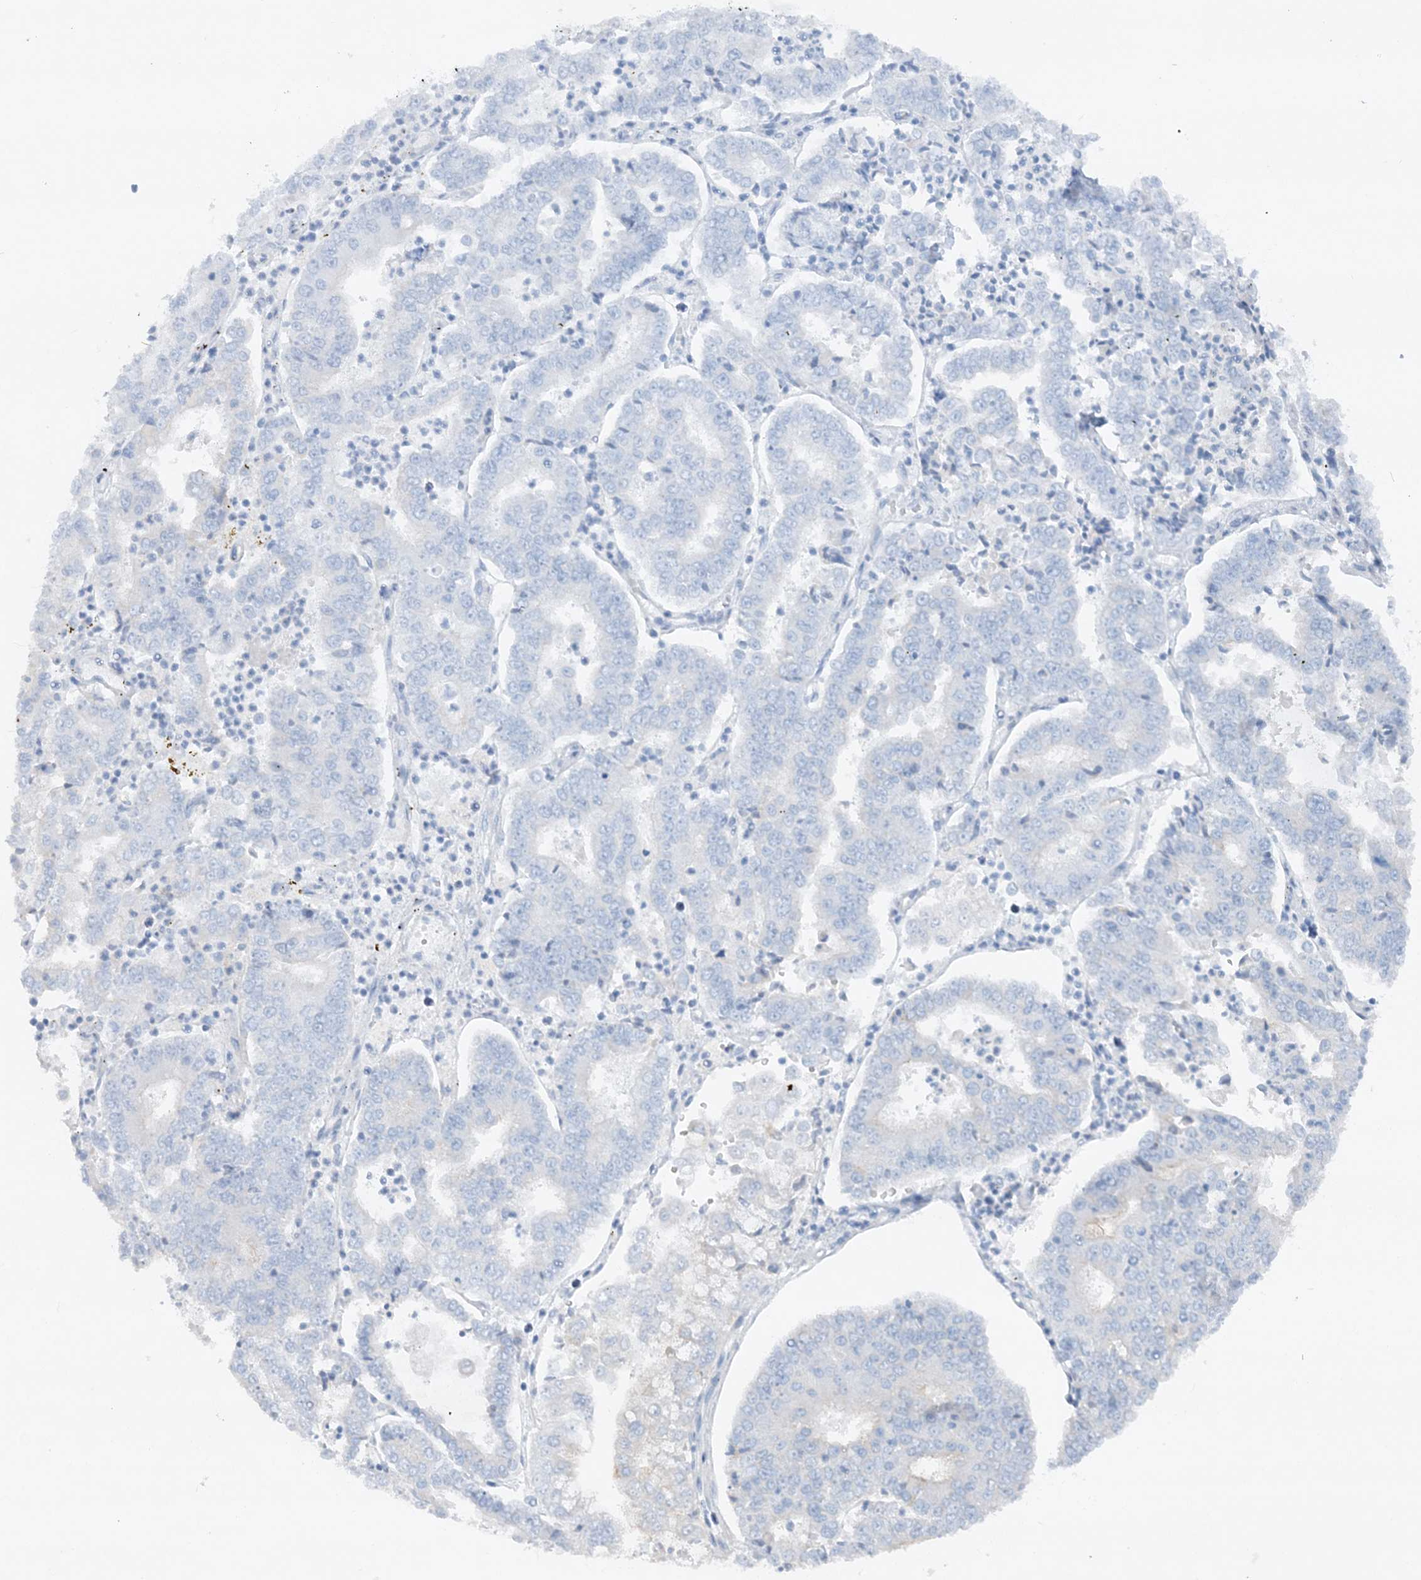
{"staining": {"intensity": "negative", "quantity": "none", "location": "none"}, "tissue": "stomach cancer", "cell_type": "Tumor cells", "image_type": "cancer", "snomed": [{"axis": "morphology", "description": "Adenocarcinoma, NOS"}, {"axis": "topography", "description": "Stomach"}], "caption": "Human stomach adenocarcinoma stained for a protein using immunohistochemistry demonstrates no expression in tumor cells.", "gene": "ATP11A", "patient": {"sex": "male", "age": 76}}